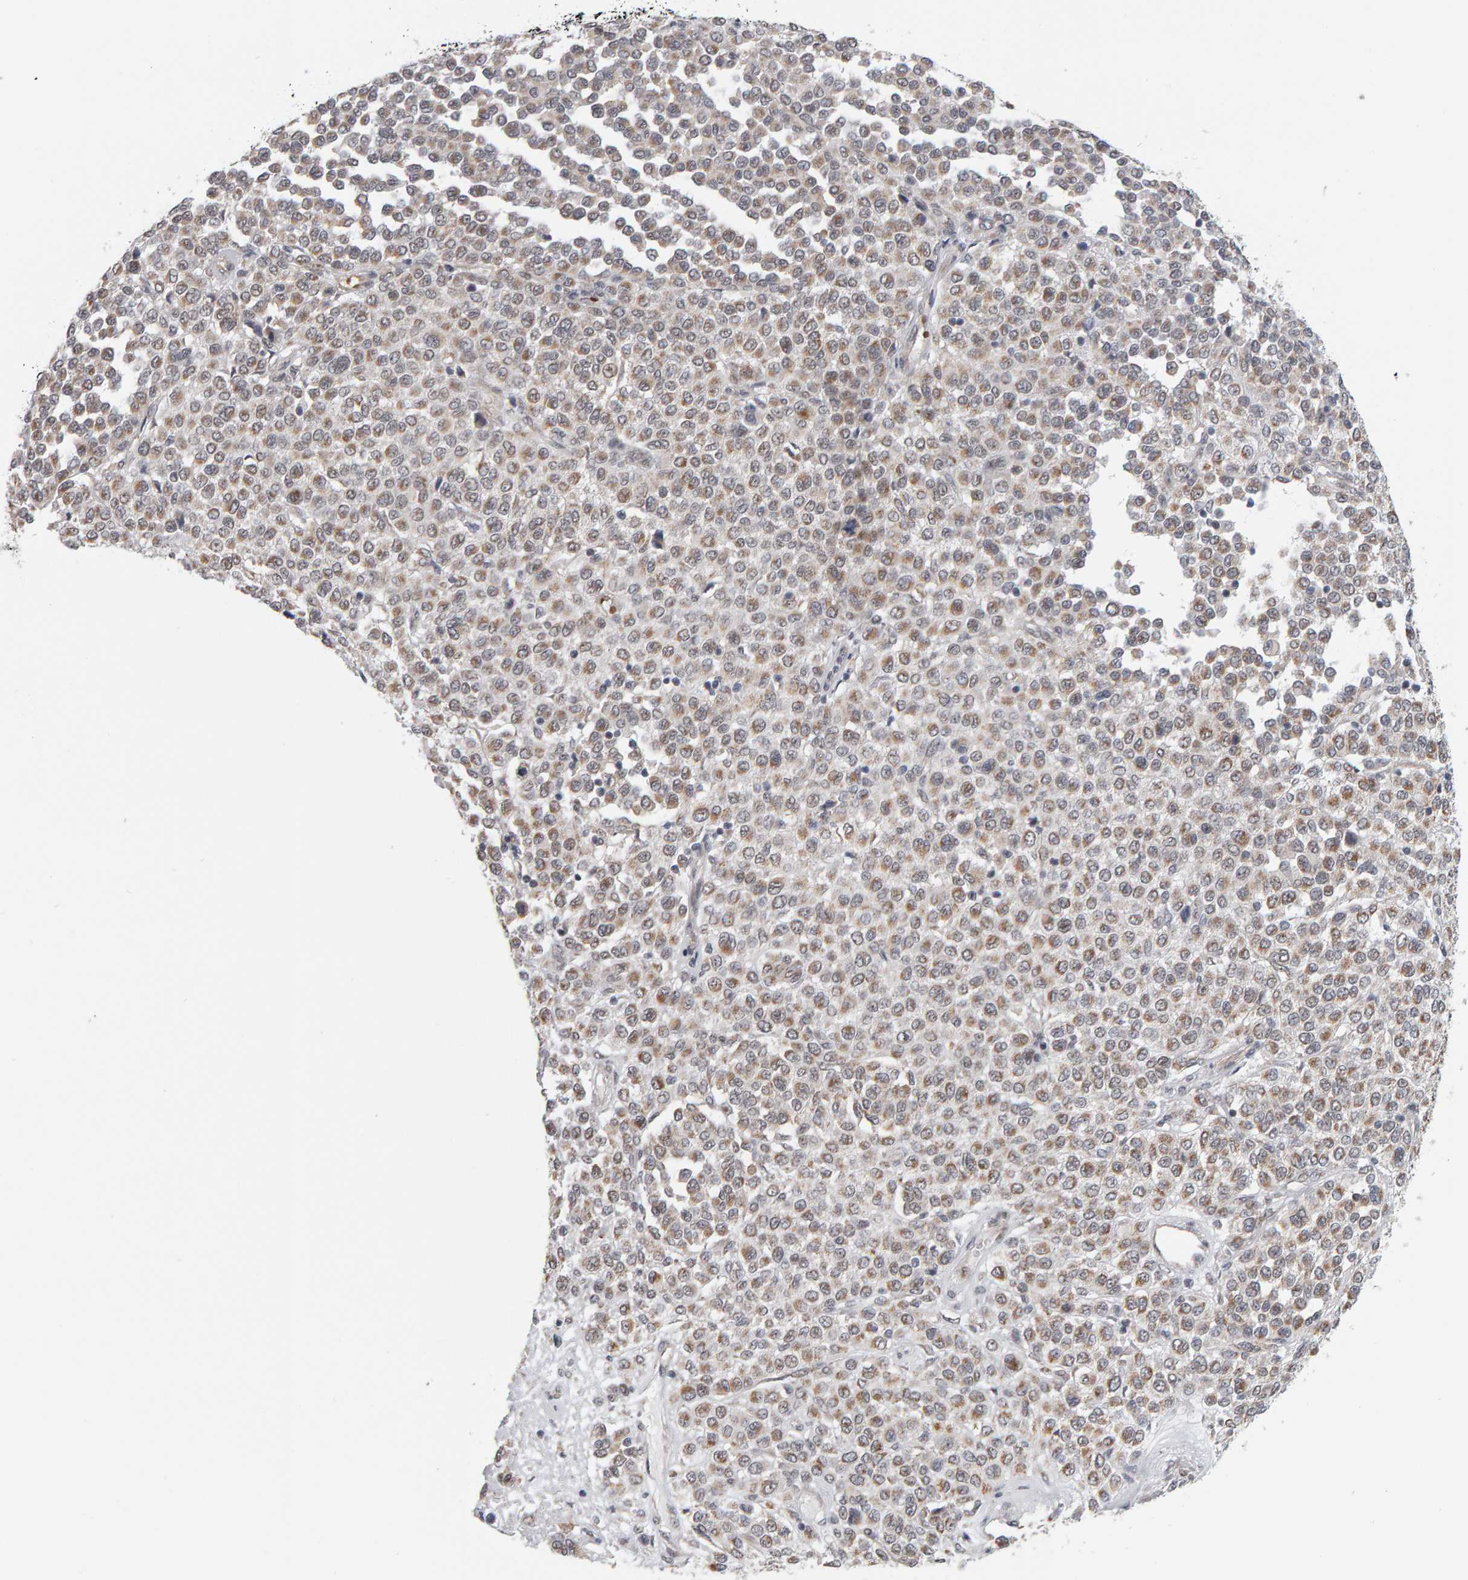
{"staining": {"intensity": "moderate", "quantity": ">75%", "location": "cytoplasmic/membranous"}, "tissue": "melanoma", "cell_type": "Tumor cells", "image_type": "cancer", "snomed": [{"axis": "morphology", "description": "Malignant melanoma, Metastatic site"}, {"axis": "topography", "description": "Pancreas"}], "caption": "IHC of human malignant melanoma (metastatic site) displays medium levels of moderate cytoplasmic/membranous positivity in about >75% of tumor cells.", "gene": "DAP3", "patient": {"sex": "female", "age": 30}}